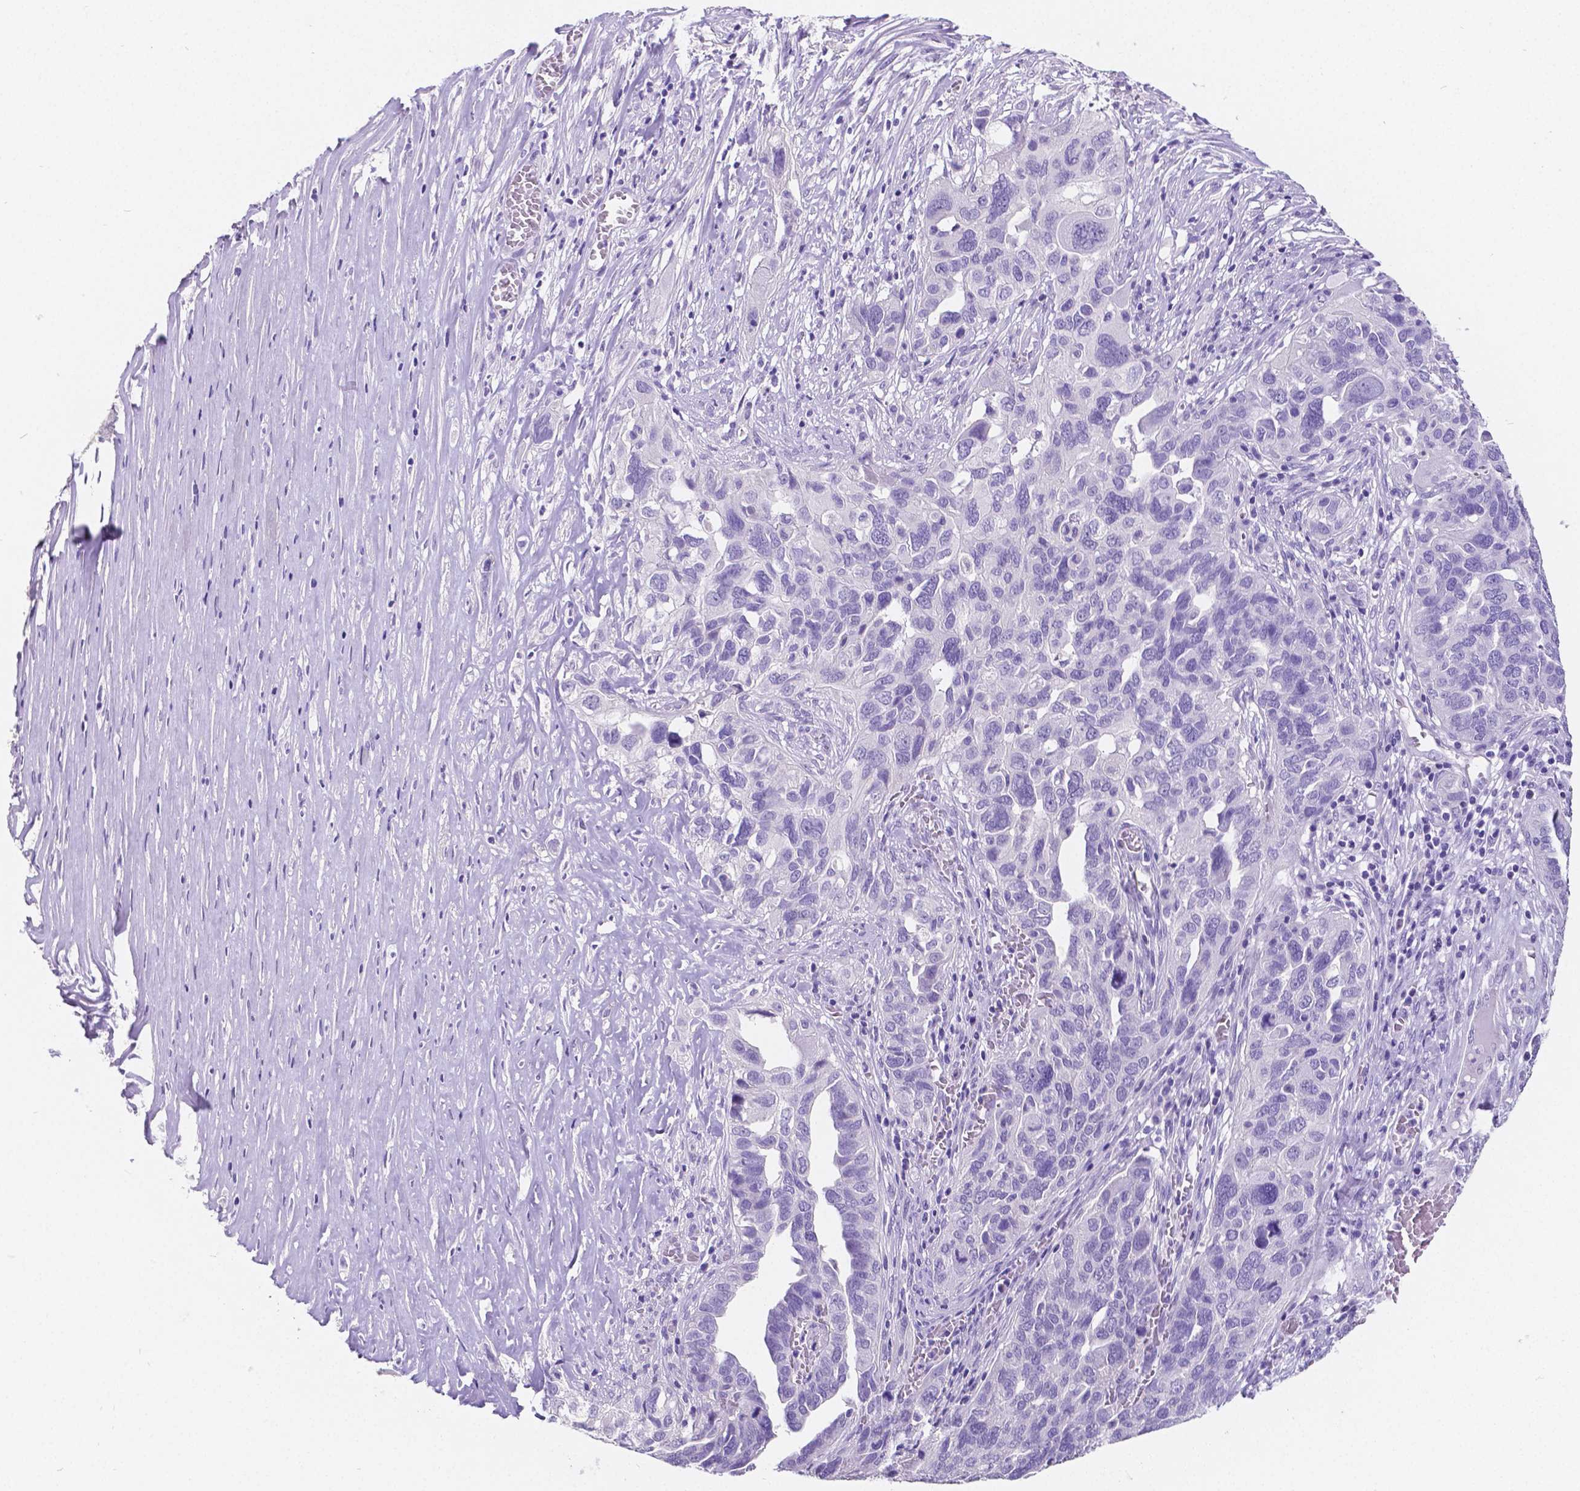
{"staining": {"intensity": "negative", "quantity": "none", "location": "none"}, "tissue": "ovarian cancer", "cell_type": "Tumor cells", "image_type": "cancer", "snomed": [{"axis": "morphology", "description": "Carcinoma, endometroid"}, {"axis": "topography", "description": "Soft tissue"}, {"axis": "topography", "description": "Ovary"}], "caption": "DAB immunohistochemical staining of endometroid carcinoma (ovarian) reveals no significant positivity in tumor cells.", "gene": "SATB2", "patient": {"sex": "female", "age": 52}}